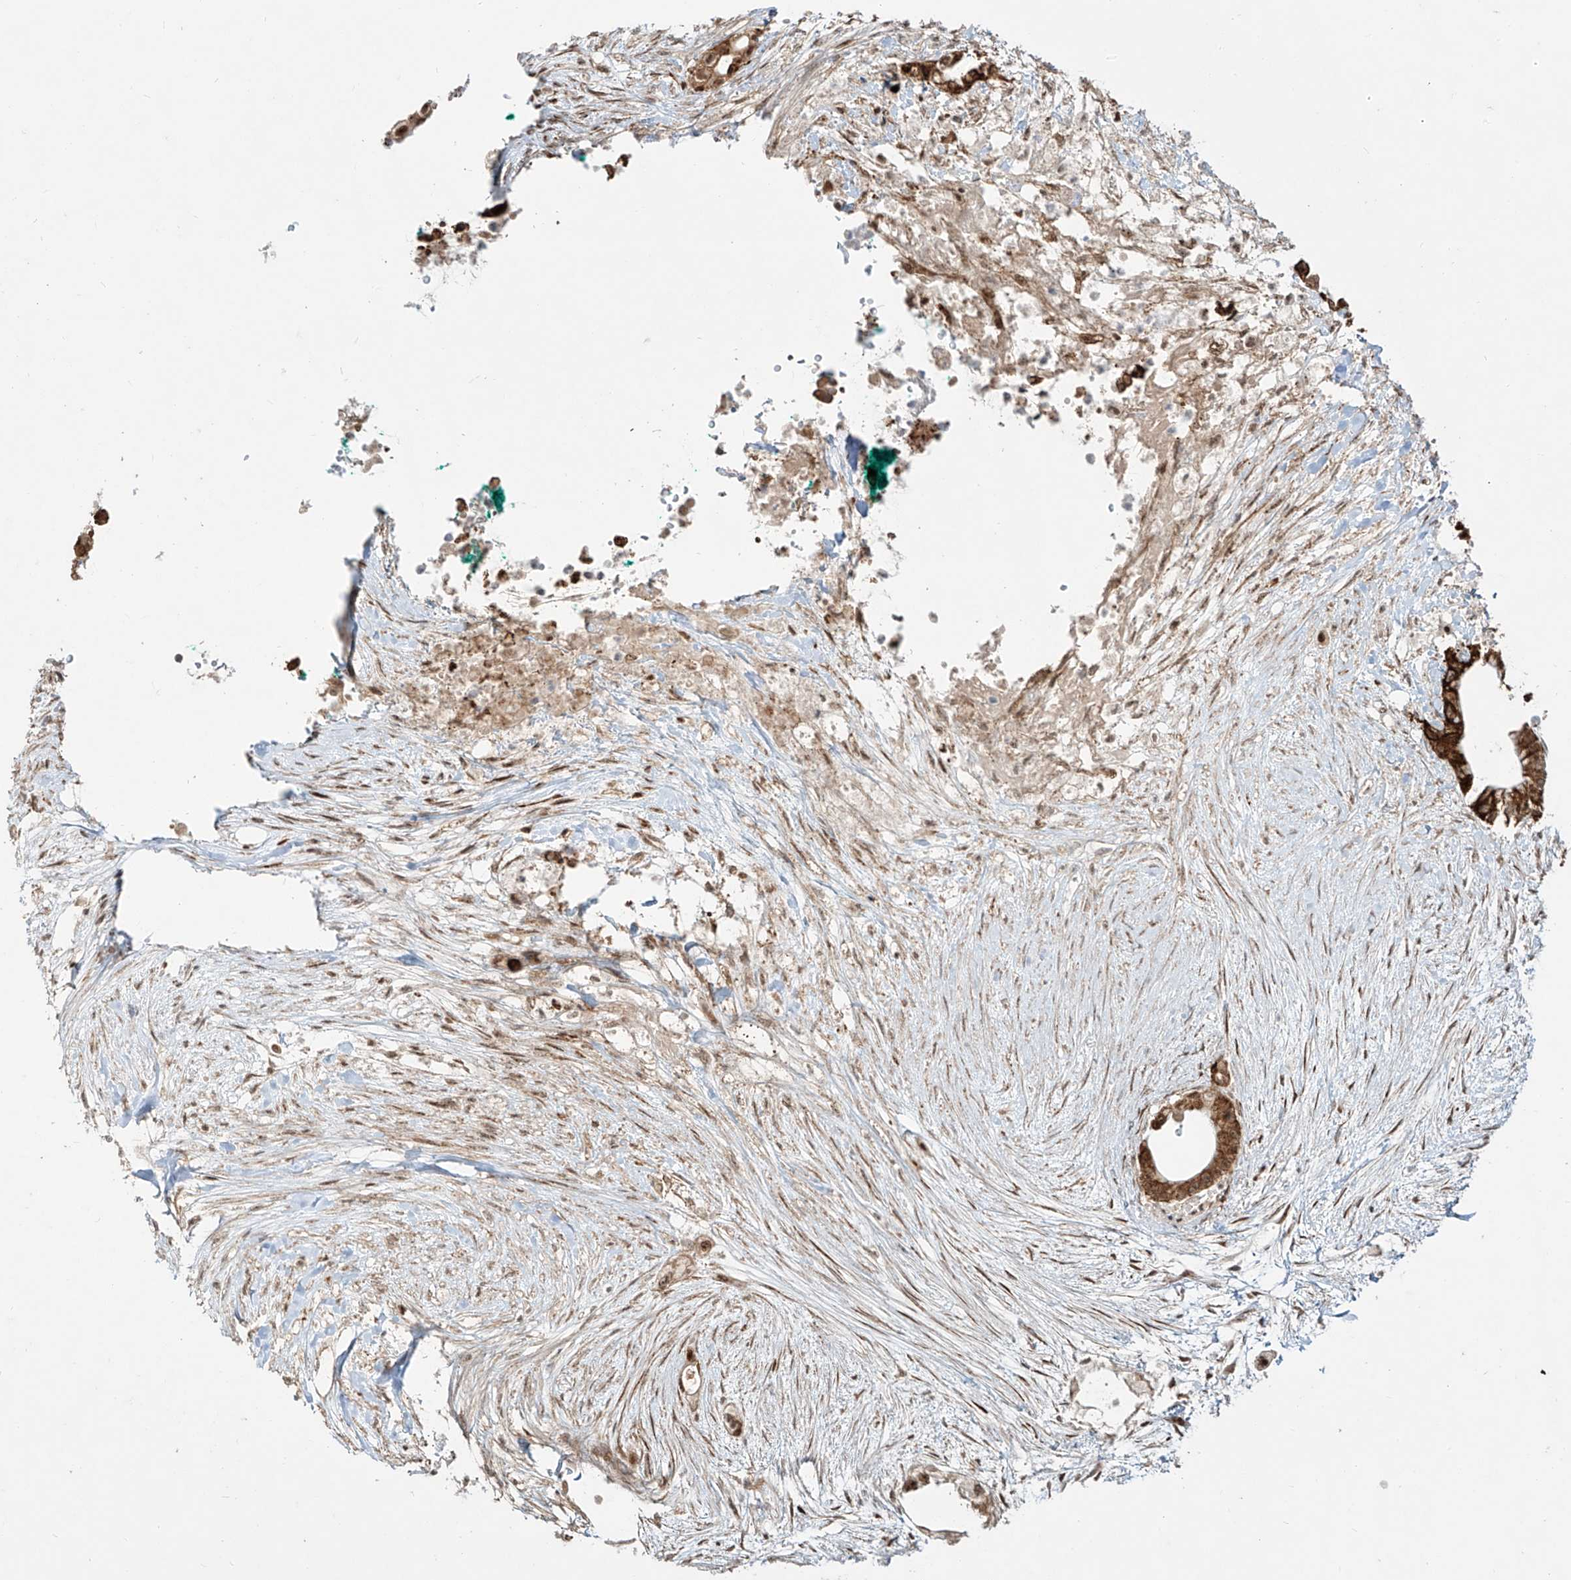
{"staining": {"intensity": "moderate", "quantity": ">75%", "location": "cytoplasmic/membranous,nuclear"}, "tissue": "pancreatic cancer", "cell_type": "Tumor cells", "image_type": "cancer", "snomed": [{"axis": "morphology", "description": "Adenocarcinoma, NOS"}, {"axis": "topography", "description": "Pancreas"}], "caption": "Protein staining displays moderate cytoplasmic/membranous and nuclear positivity in approximately >75% of tumor cells in adenocarcinoma (pancreatic).", "gene": "ZNF710", "patient": {"sex": "male", "age": 53}}